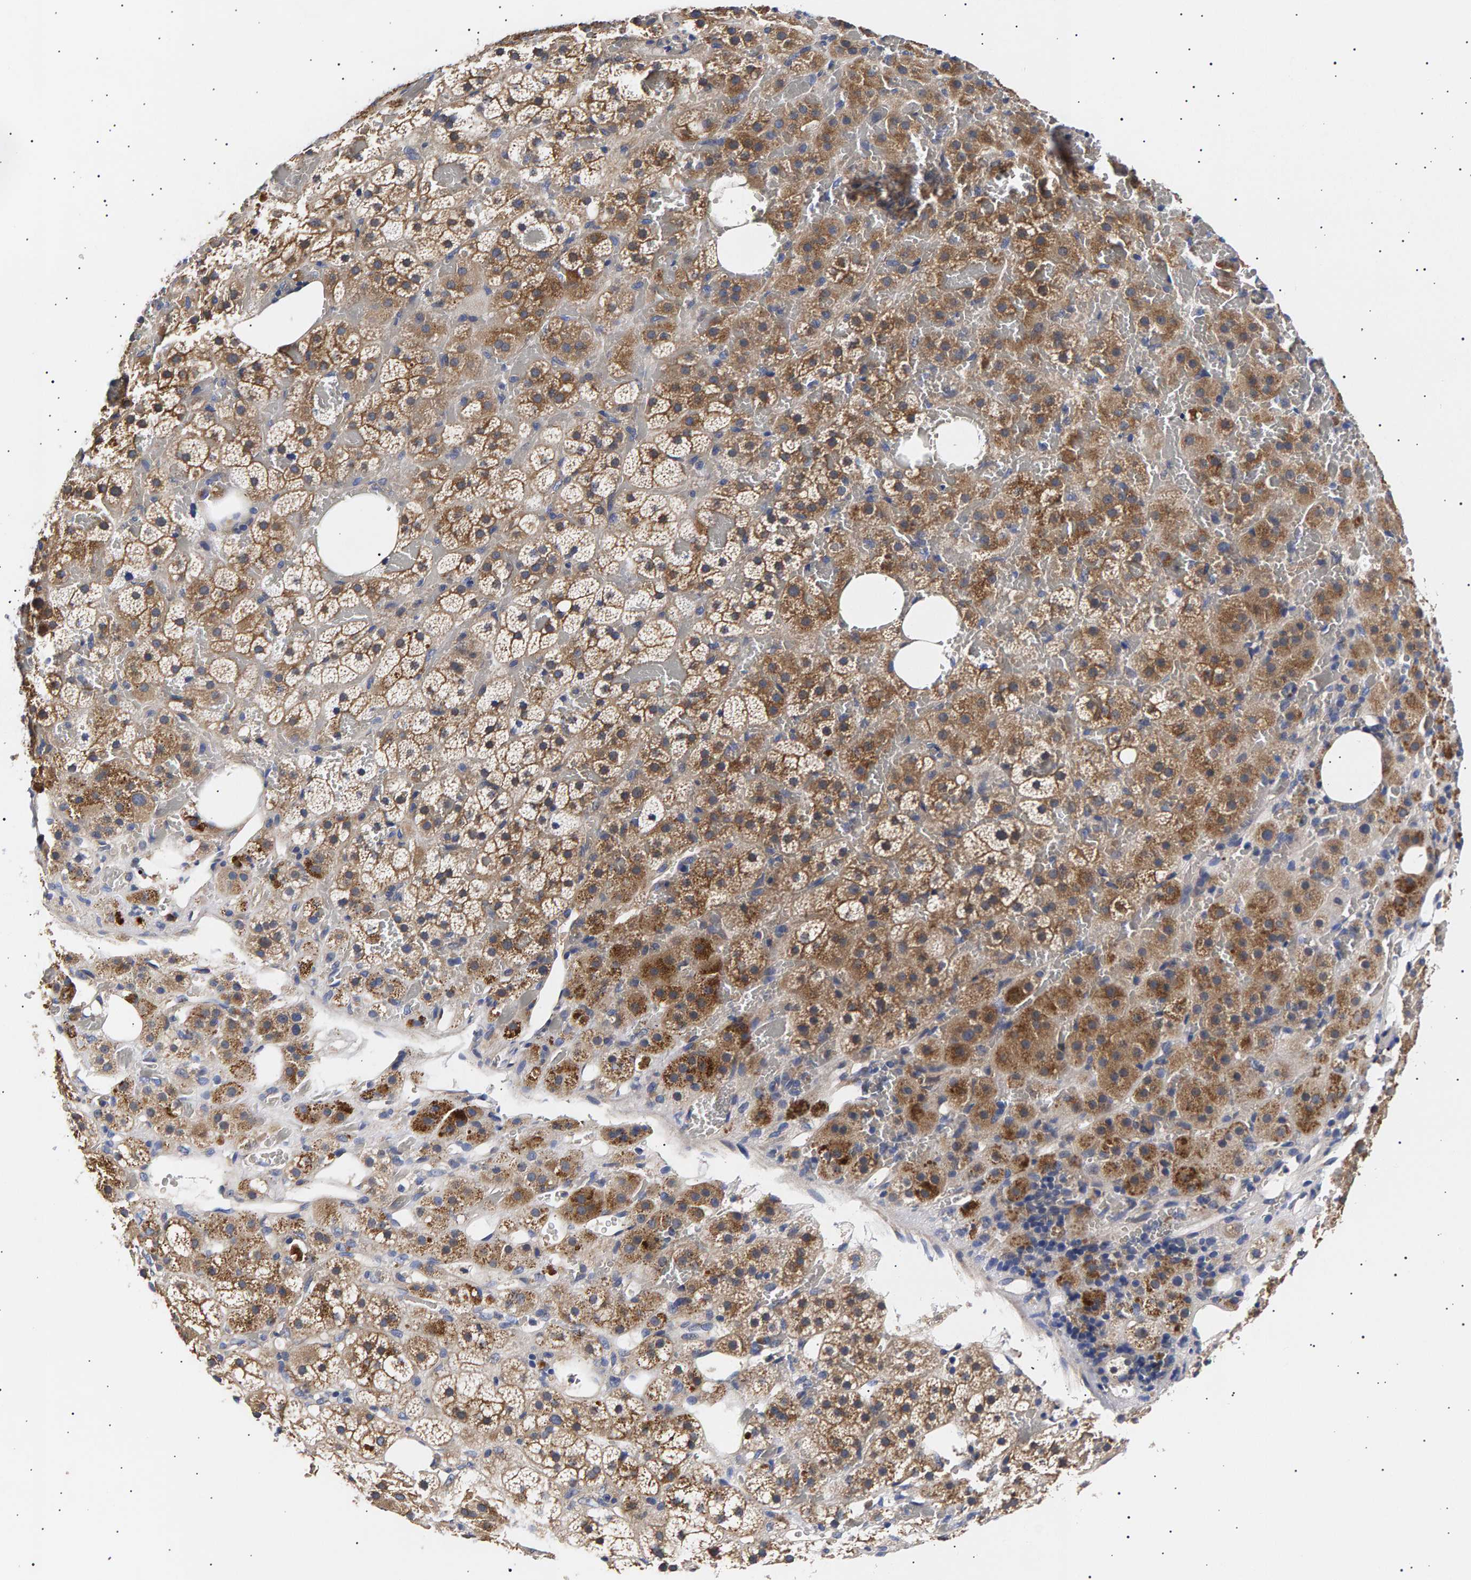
{"staining": {"intensity": "moderate", "quantity": ">75%", "location": "cytoplasmic/membranous"}, "tissue": "adrenal gland", "cell_type": "Glandular cells", "image_type": "normal", "snomed": [{"axis": "morphology", "description": "Normal tissue, NOS"}, {"axis": "topography", "description": "Adrenal gland"}], "caption": "This micrograph exhibits immunohistochemistry (IHC) staining of unremarkable adrenal gland, with medium moderate cytoplasmic/membranous staining in approximately >75% of glandular cells.", "gene": "ANKRD40", "patient": {"sex": "female", "age": 59}}